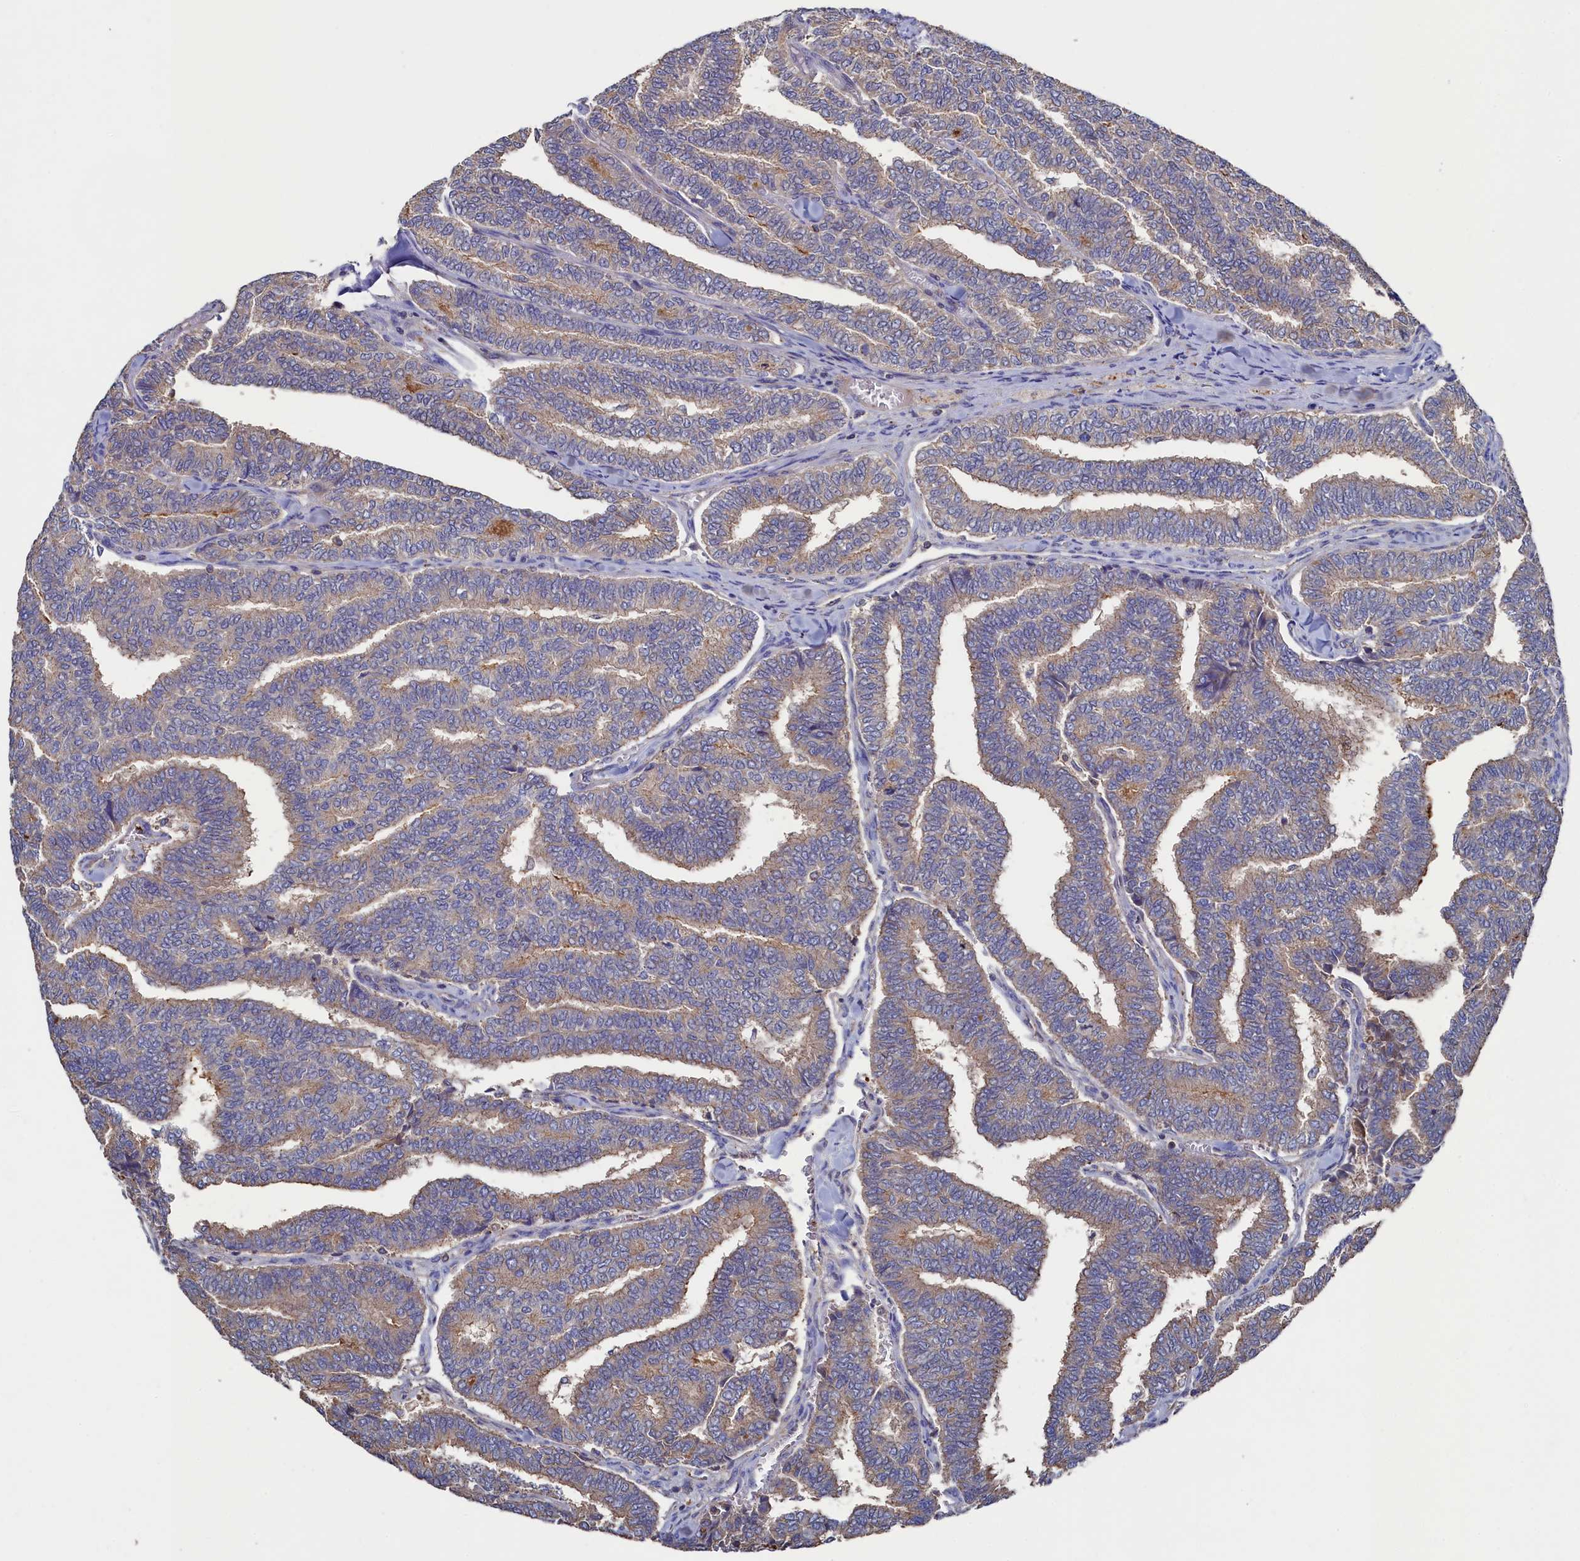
{"staining": {"intensity": "weak", "quantity": ">75%", "location": "cytoplasmic/membranous"}, "tissue": "thyroid cancer", "cell_type": "Tumor cells", "image_type": "cancer", "snomed": [{"axis": "morphology", "description": "Papillary adenocarcinoma, NOS"}, {"axis": "topography", "description": "Thyroid gland"}], "caption": "Thyroid cancer stained with DAB immunohistochemistry shows low levels of weak cytoplasmic/membranous staining in about >75% of tumor cells. (DAB (3,3'-diaminobenzidine) IHC with brightfield microscopy, high magnification).", "gene": "TK2", "patient": {"sex": "female", "age": 35}}